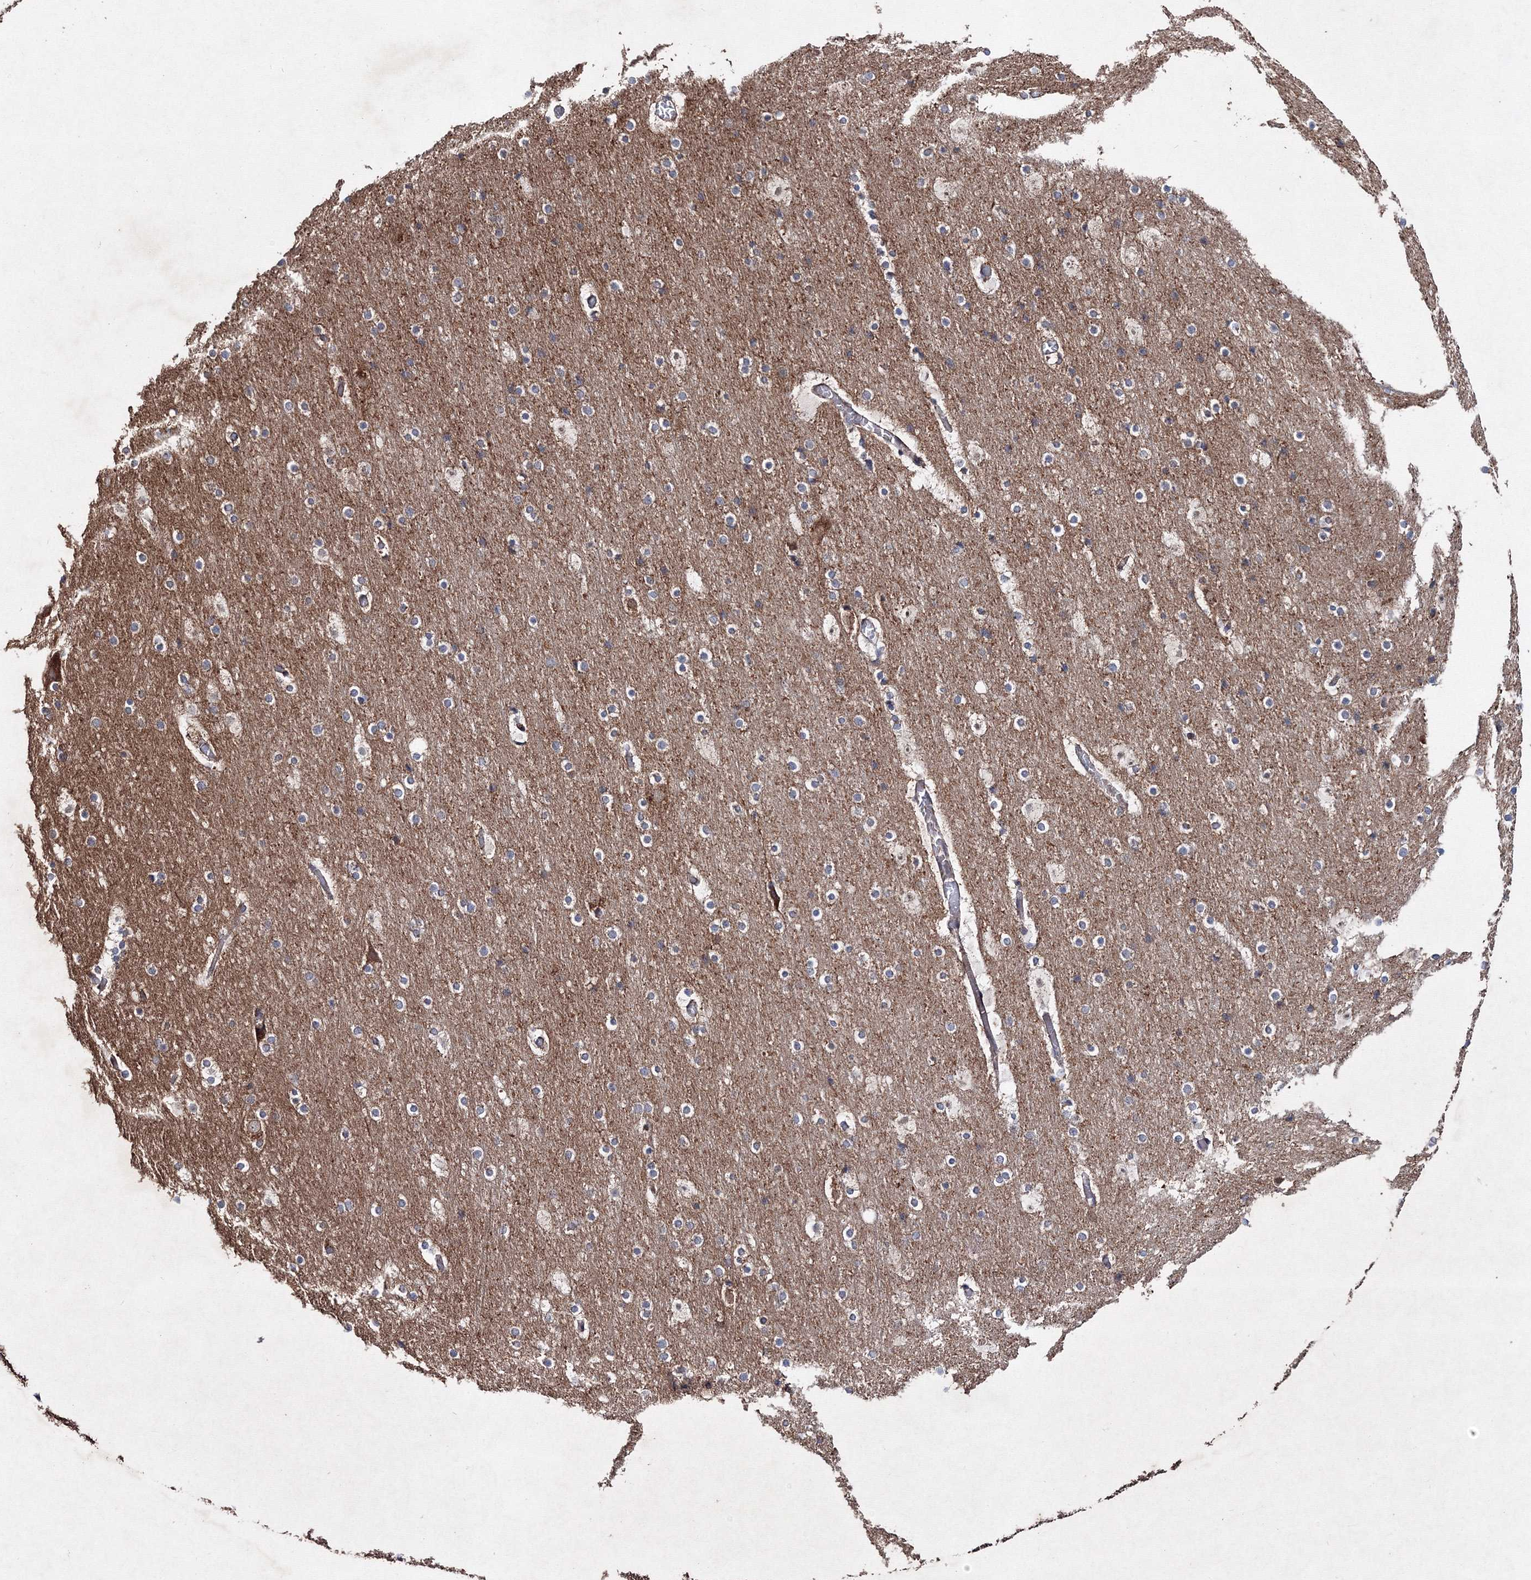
{"staining": {"intensity": "moderate", "quantity": "25%-75%", "location": "cytoplasmic/membranous"}, "tissue": "cerebral cortex", "cell_type": "Endothelial cells", "image_type": "normal", "snomed": [{"axis": "morphology", "description": "Normal tissue, NOS"}, {"axis": "topography", "description": "Cerebral cortex"}], "caption": "Immunohistochemical staining of unremarkable cerebral cortex reveals medium levels of moderate cytoplasmic/membranous expression in about 25%-75% of endothelial cells. The staining is performed using DAB (3,3'-diaminobenzidine) brown chromogen to label protein expression. The nuclei are counter-stained blue using hematoxylin.", "gene": "GFM1", "patient": {"sex": "male", "age": 57}}